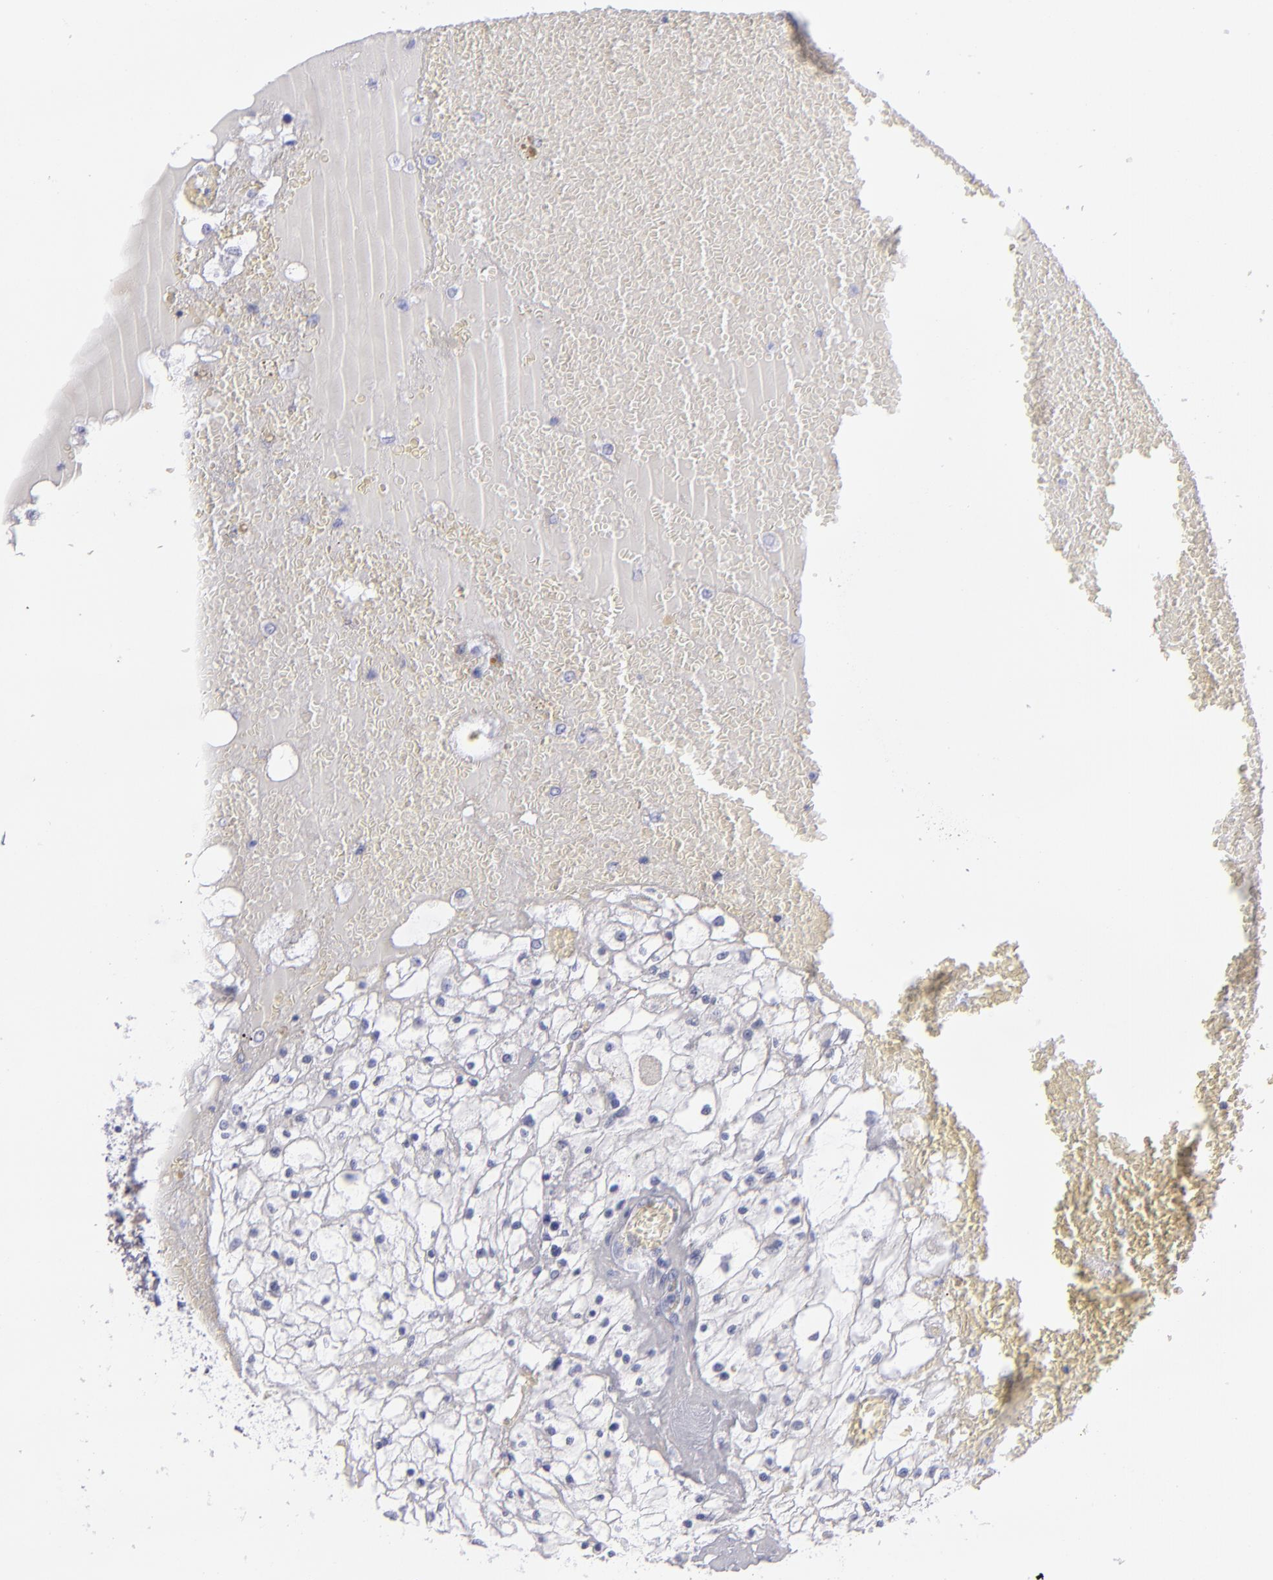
{"staining": {"intensity": "negative", "quantity": "none", "location": "none"}, "tissue": "renal cancer", "cell_type": "Tumor cells", "image_type": "cancer", "snomed": [{"axis": "morphology", "description": "Adenocarcinoma, NOS"}, {"axis": "topography", "description": "Kidney"}], "caption": "Immunohistochemistry (IHC) histopathology image of human adenocarcinoma (renal) stained for a protein (brown), which displays no expression in tumor cells. (Stains: DAB (3,3'-diaminobenzidine) immunohistochemistry with hematoxylin counter stain, Microscopy: brightfield microscopy at high magnification).", "gene": "MYH11", "patient": {"sex": "male", "age": 61}}